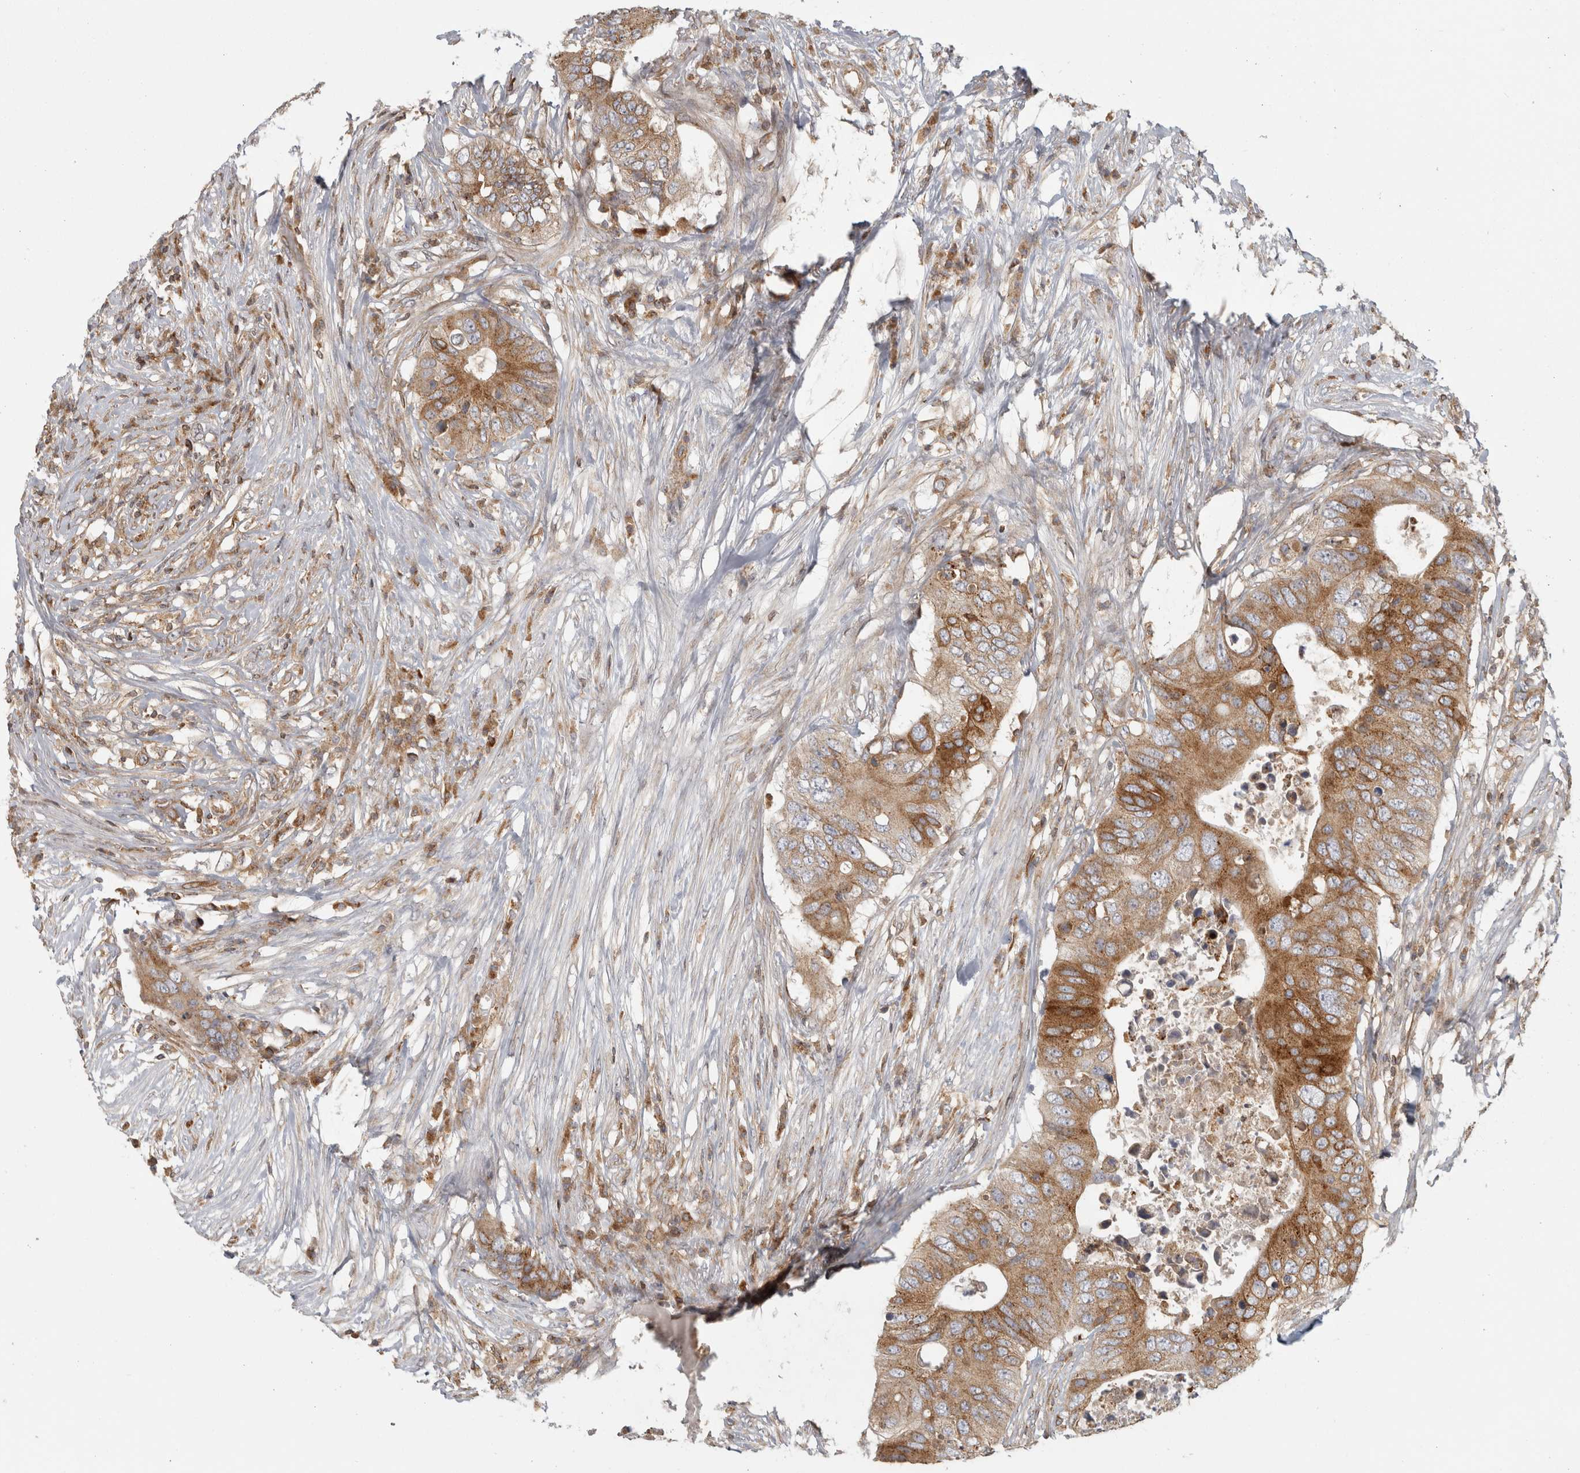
{"staining": {"intensity": "moderate", "quantity": ">75%", "location": "cytoplasmic/membranous"}, "tissue": "colorectal cancer", "cell_type": "Tumor cells", "image_type": "cancer", "snomed": [{"axis": "morphology", "description": "Adenocarcinoma, NOS"}, {"axis": "topography", "description": "Colon"}], "caption": "Tumor cells display moderate cytoplasmic/membranous positivity in about >75% of cells in colorectal cancer. Ihc stains the protein in brown and the nuclei are stained blue.", "gene": "HLA-E", "patient": {"sex": "male", "age": 71}}